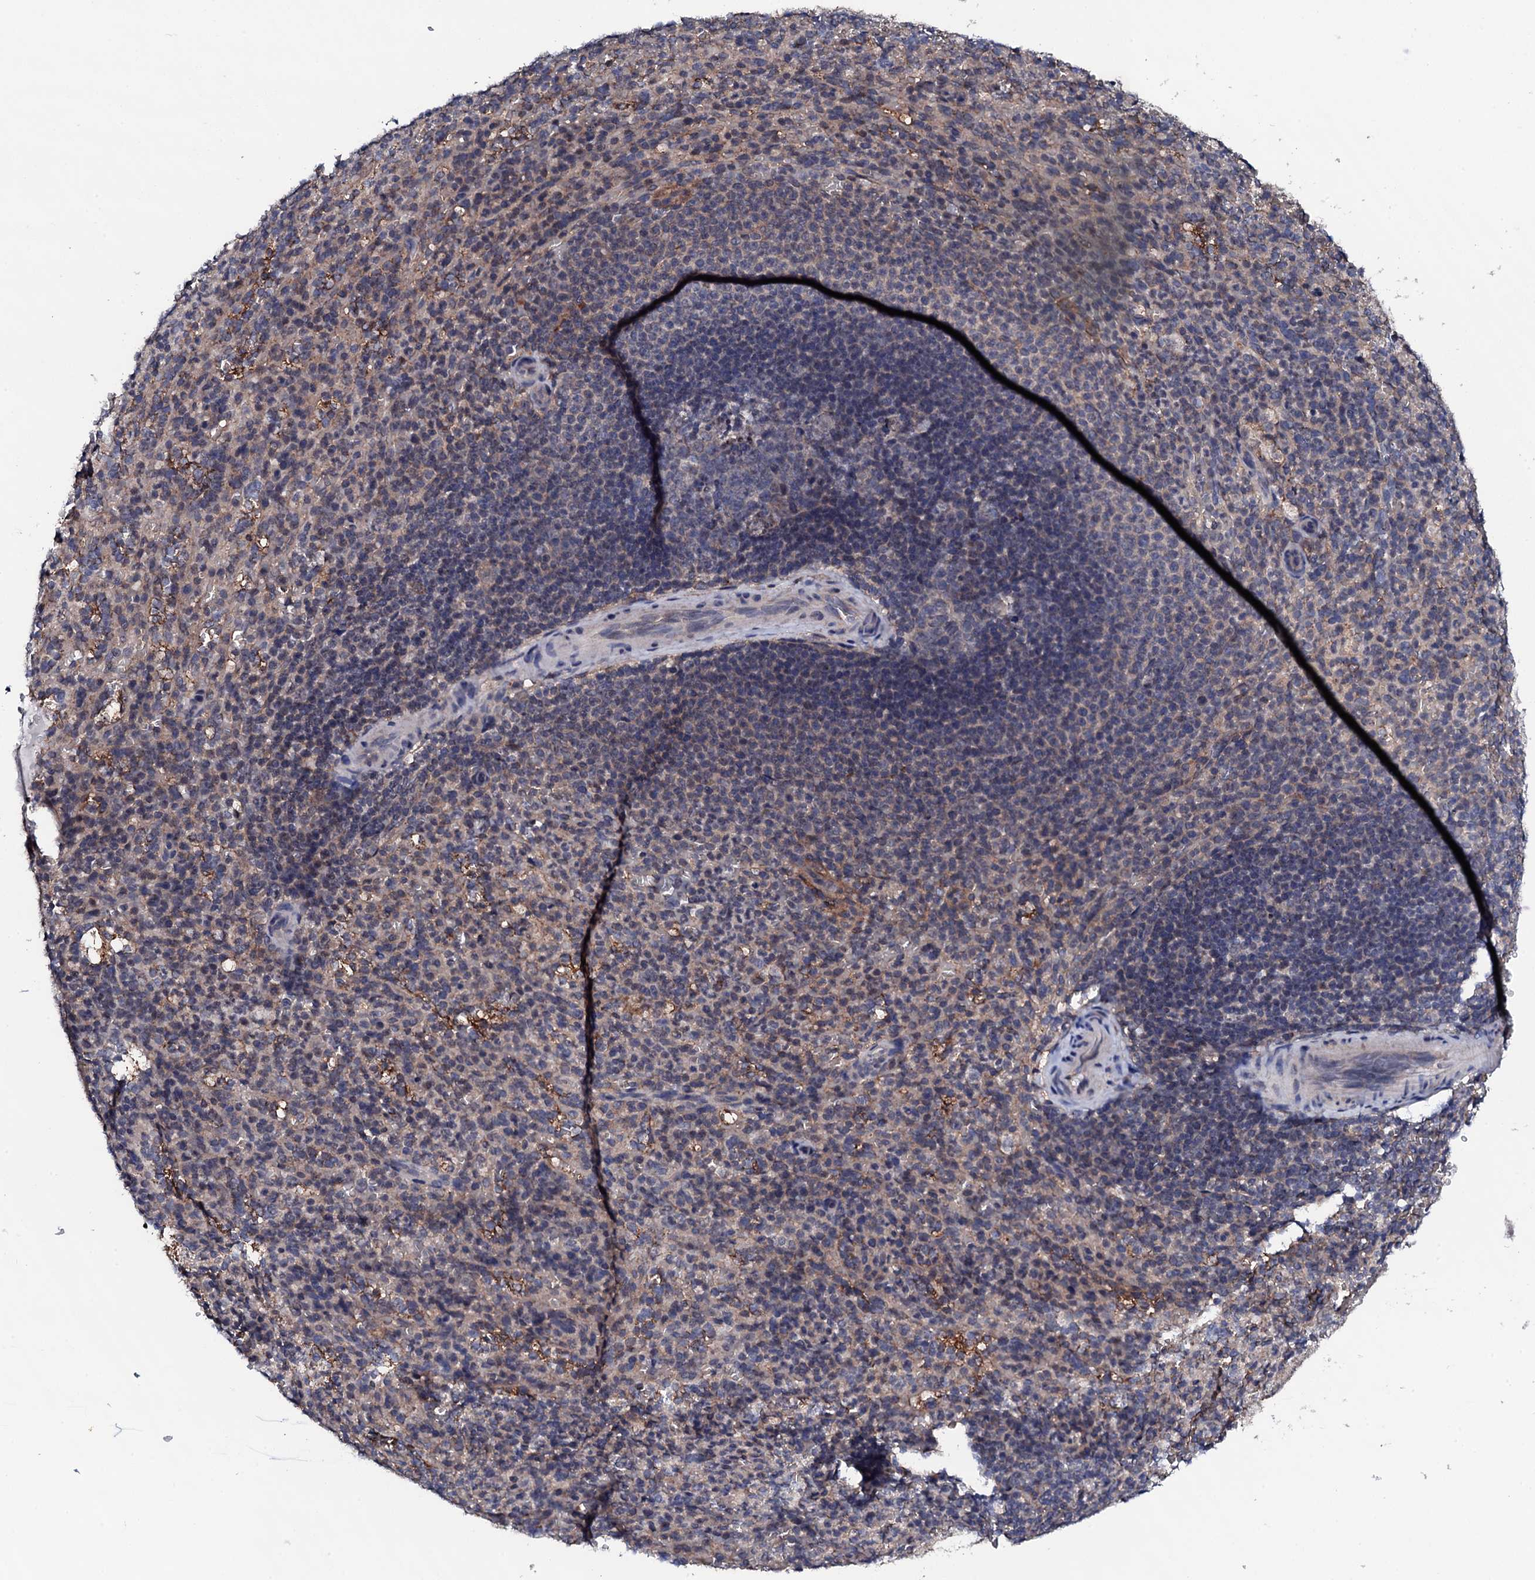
{"staining": {"intensity": "negative", "quantity": "none", "location": "none"}, "tissue": "spleen", "cell_type": "Cells in red pulp", "image_type": "normal", "snomed": [{"axis": "morphology", "description": "Normal tissue, NOS"}, {"axis": "topography", "description": "Spleen"}], "caption": "The photomicrograph shows no significant expression in cells in red pulp of spleen.", "gene": "EDC3", "patient": {"sex": "female", "age": 21}}